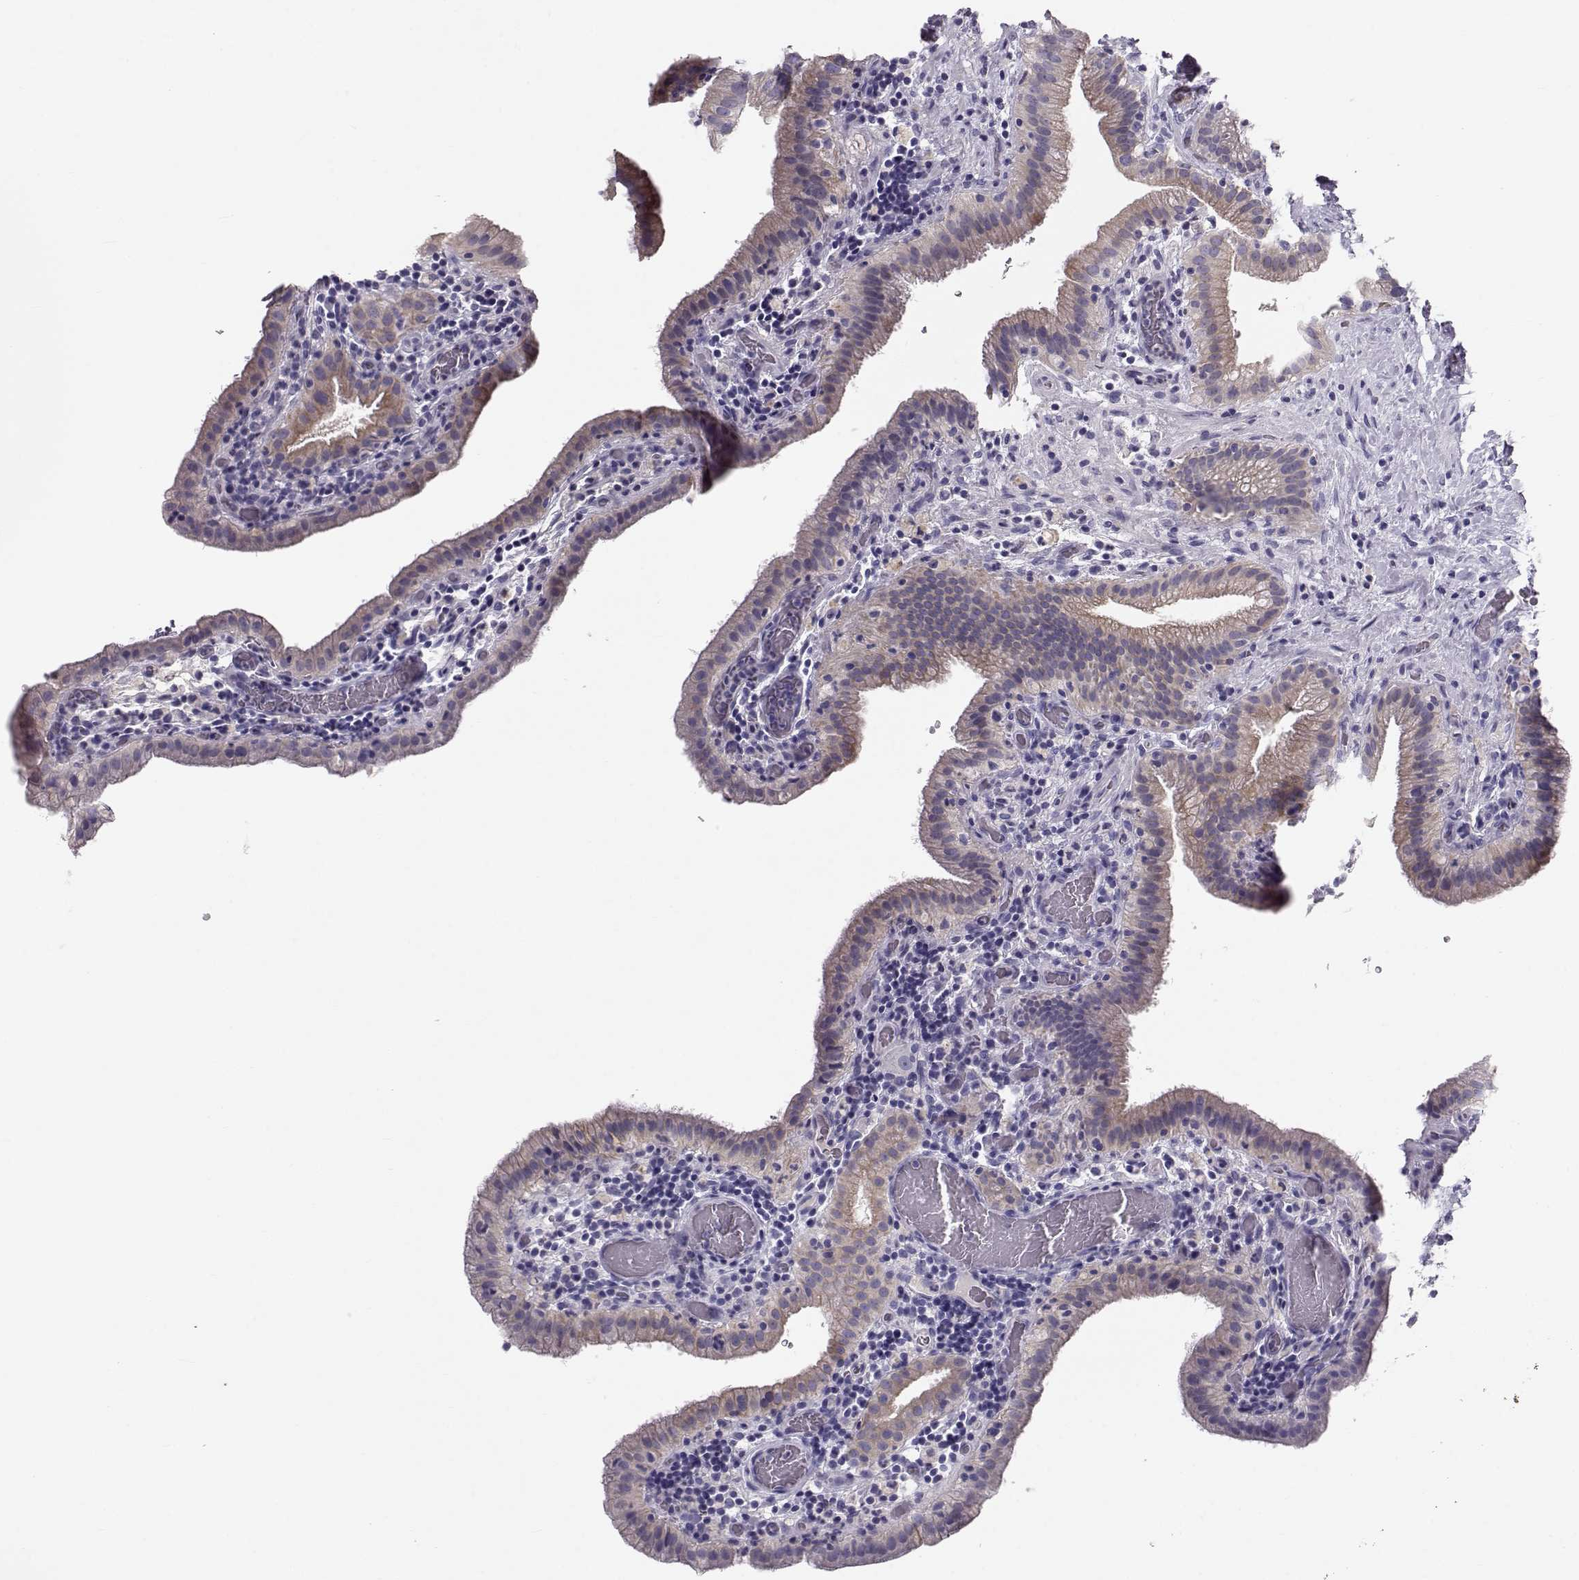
{"staining": {"intensity": "weak", "quantity": "25%-75%", "location": "cytoplasmic/membranous"}, "tissue": "gallbladder", "cell_type": "Glandular cells", "image_type": "normal", "snomed": [{"axis": "morphology", "description": "Normal tissue, NOS"}, {"axis": "topography", "description": "Gallbladder"}], "caption": "Immunohistochemistry (IHC) micrograph of benign gallbladder: gallbladder stained using immunohistochemistry (IHC) exhibits low levels of weak protein expression localized specifically in the cytoplasmic/membranous of glandular cells, appearing as a cytoplasmic/membranous brown color.", "gene": "GPR26", "patient": {"sex": "male", "age": 62}}